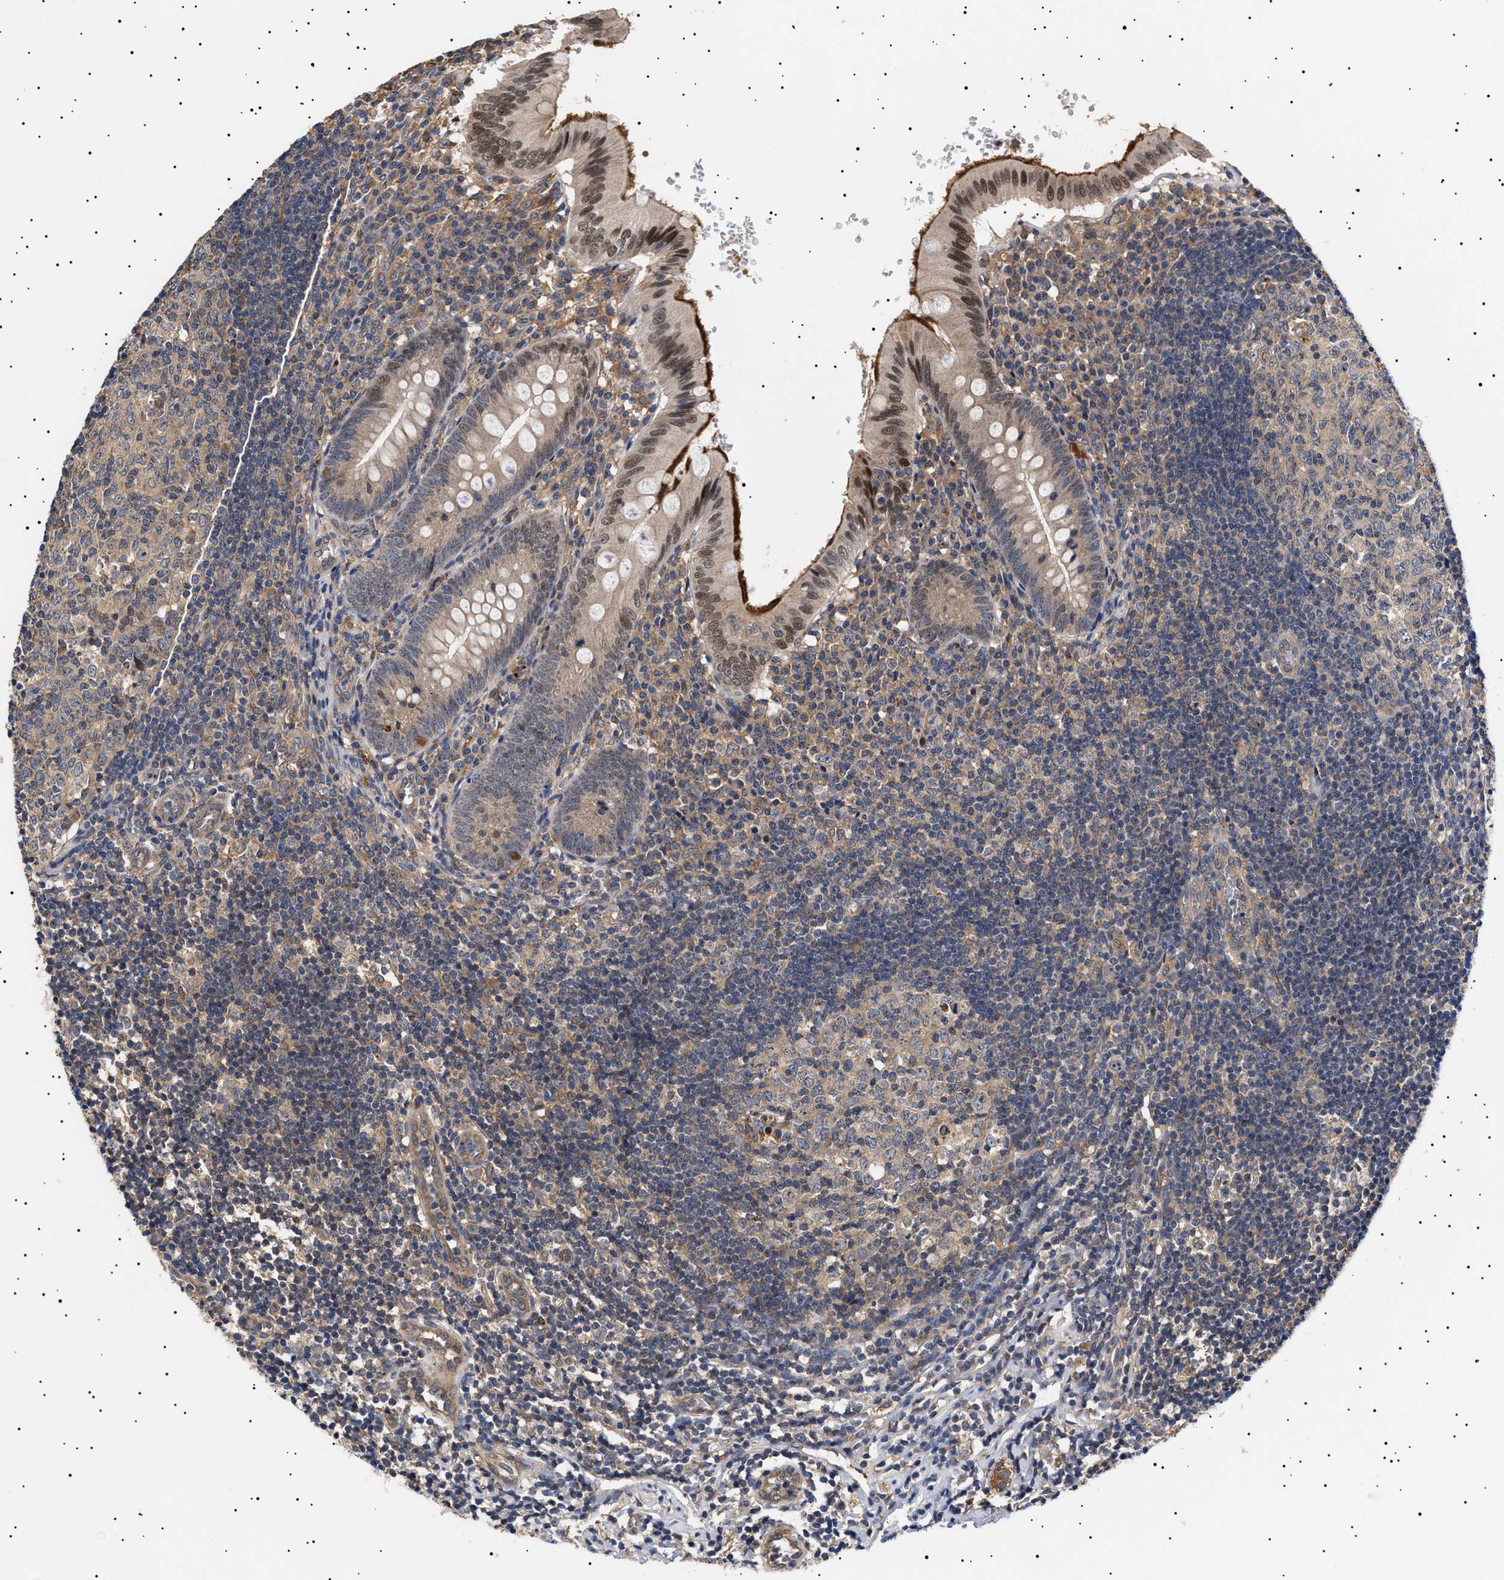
{"staining": {"intensity": "moderate", "quantity": ">75%", "location": "cytoplasmic/membranous,nuclear"}, "tissue": "appendix", "cell_type": "Glandular cells", "image_type": "normal", "snomed": [{"axis": "morphology", "description": "Normal tissue, NOS"}, {"axis": "topography", "description": "Appendix"}], "caption": "Immunohistochemistry image of benign appendix stained for a protein (brown), which demonstrates medium levels of moderate cytoplasmic/membranous,nuclear staining in about >75% of glandular cells.", "gene": "KRBA1", "patient": {"sex": "male", "age": 8}}